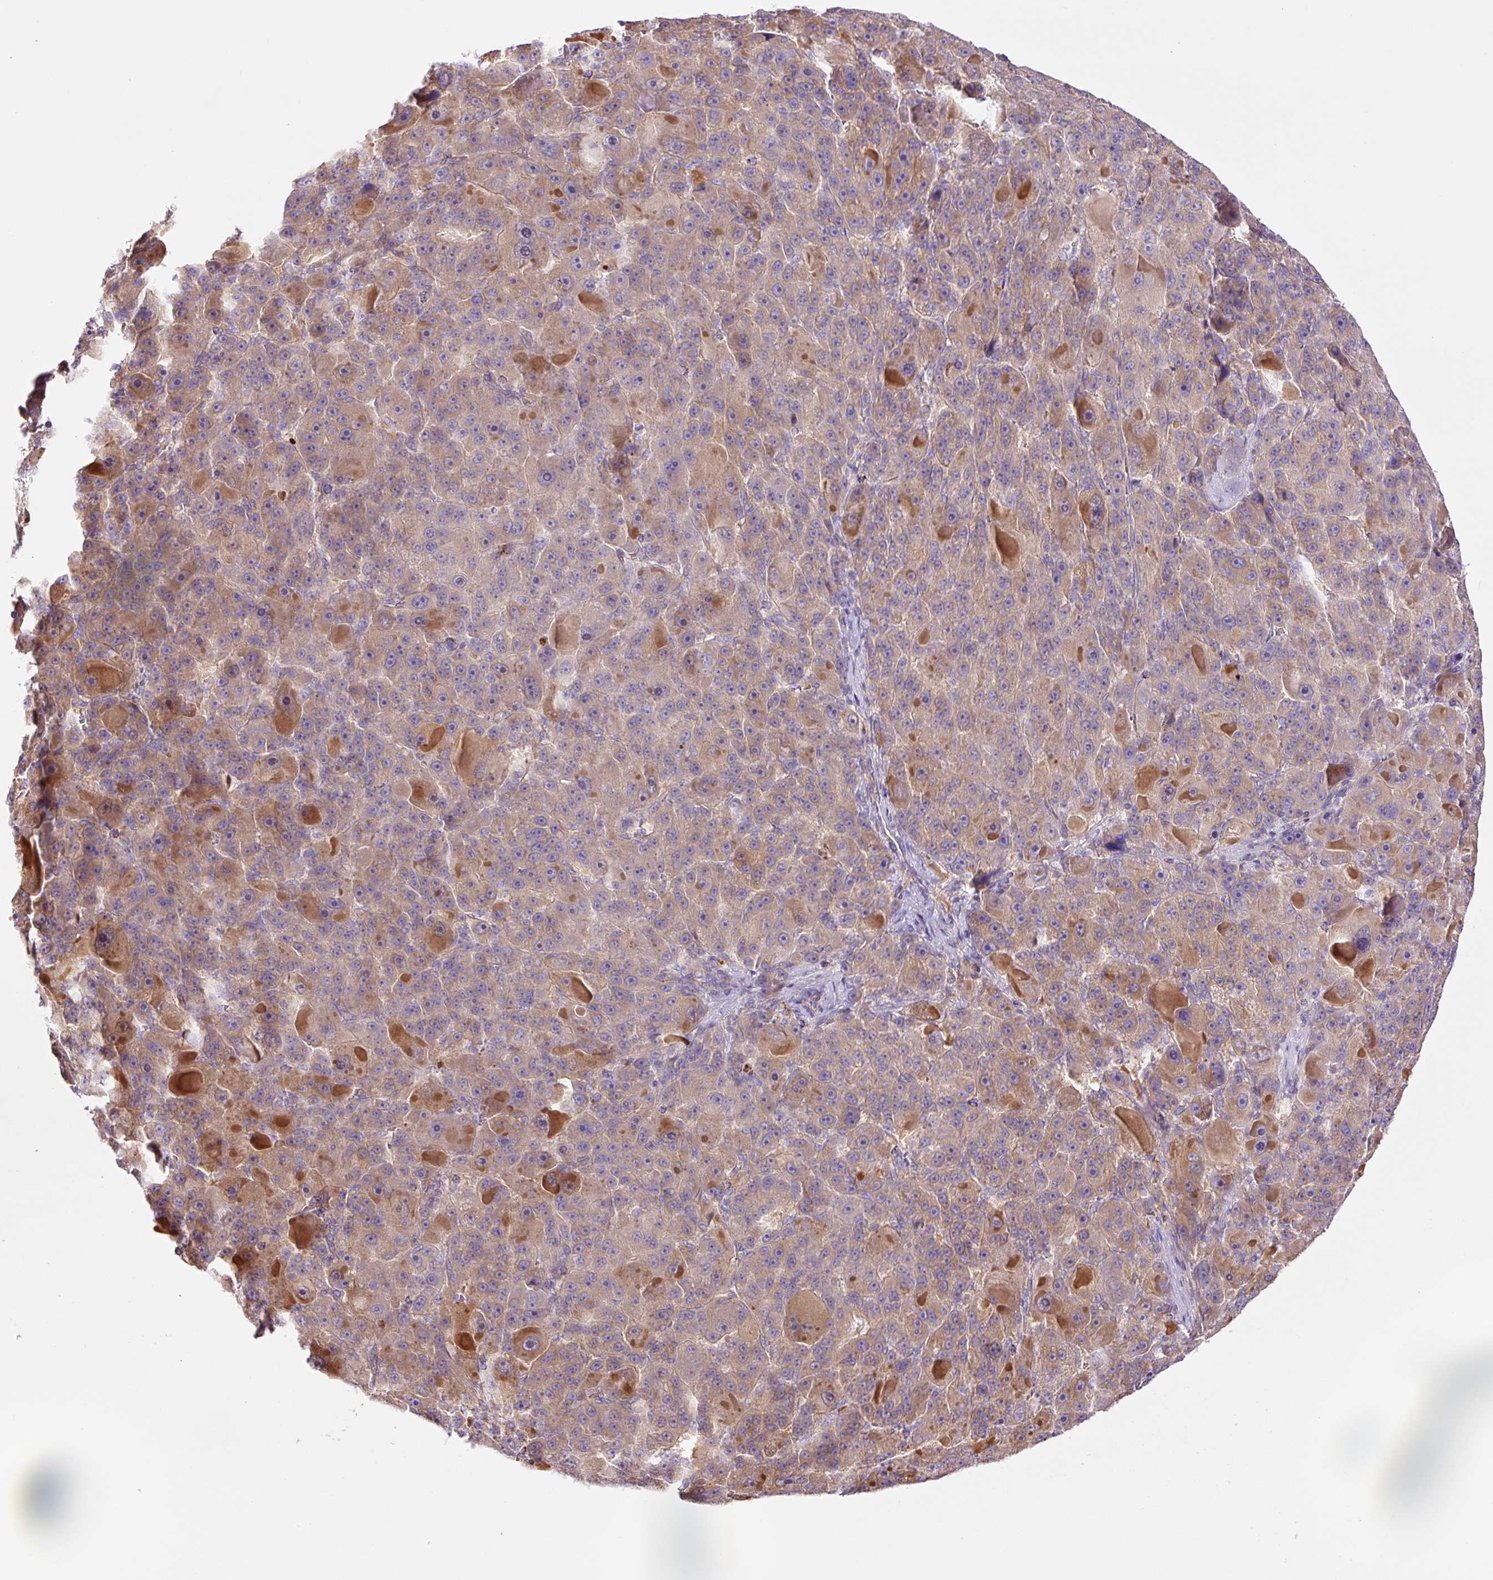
{"staining": {"intensity": "moderate", "quantity": "25%-75%", "location": "cytoplasmic/membranous"}, "tissue": "liver cancer", "cell_type": "Tumor cells", "image_type": "cancer", "snomed": [{"axis": "morphology", "description": "Carcinoma, Hepatocellular, NOS"}, {"axis": "topography", "description": "Liver"}], "caption": "A brown stain highlights moderate cytoplasmic/membranous expression of a protein in human liver cancer (hepatocellular carcinoma) tumor cells.", "gene": "SH2D6", "patient": {"sex": "male", "age": 76}}